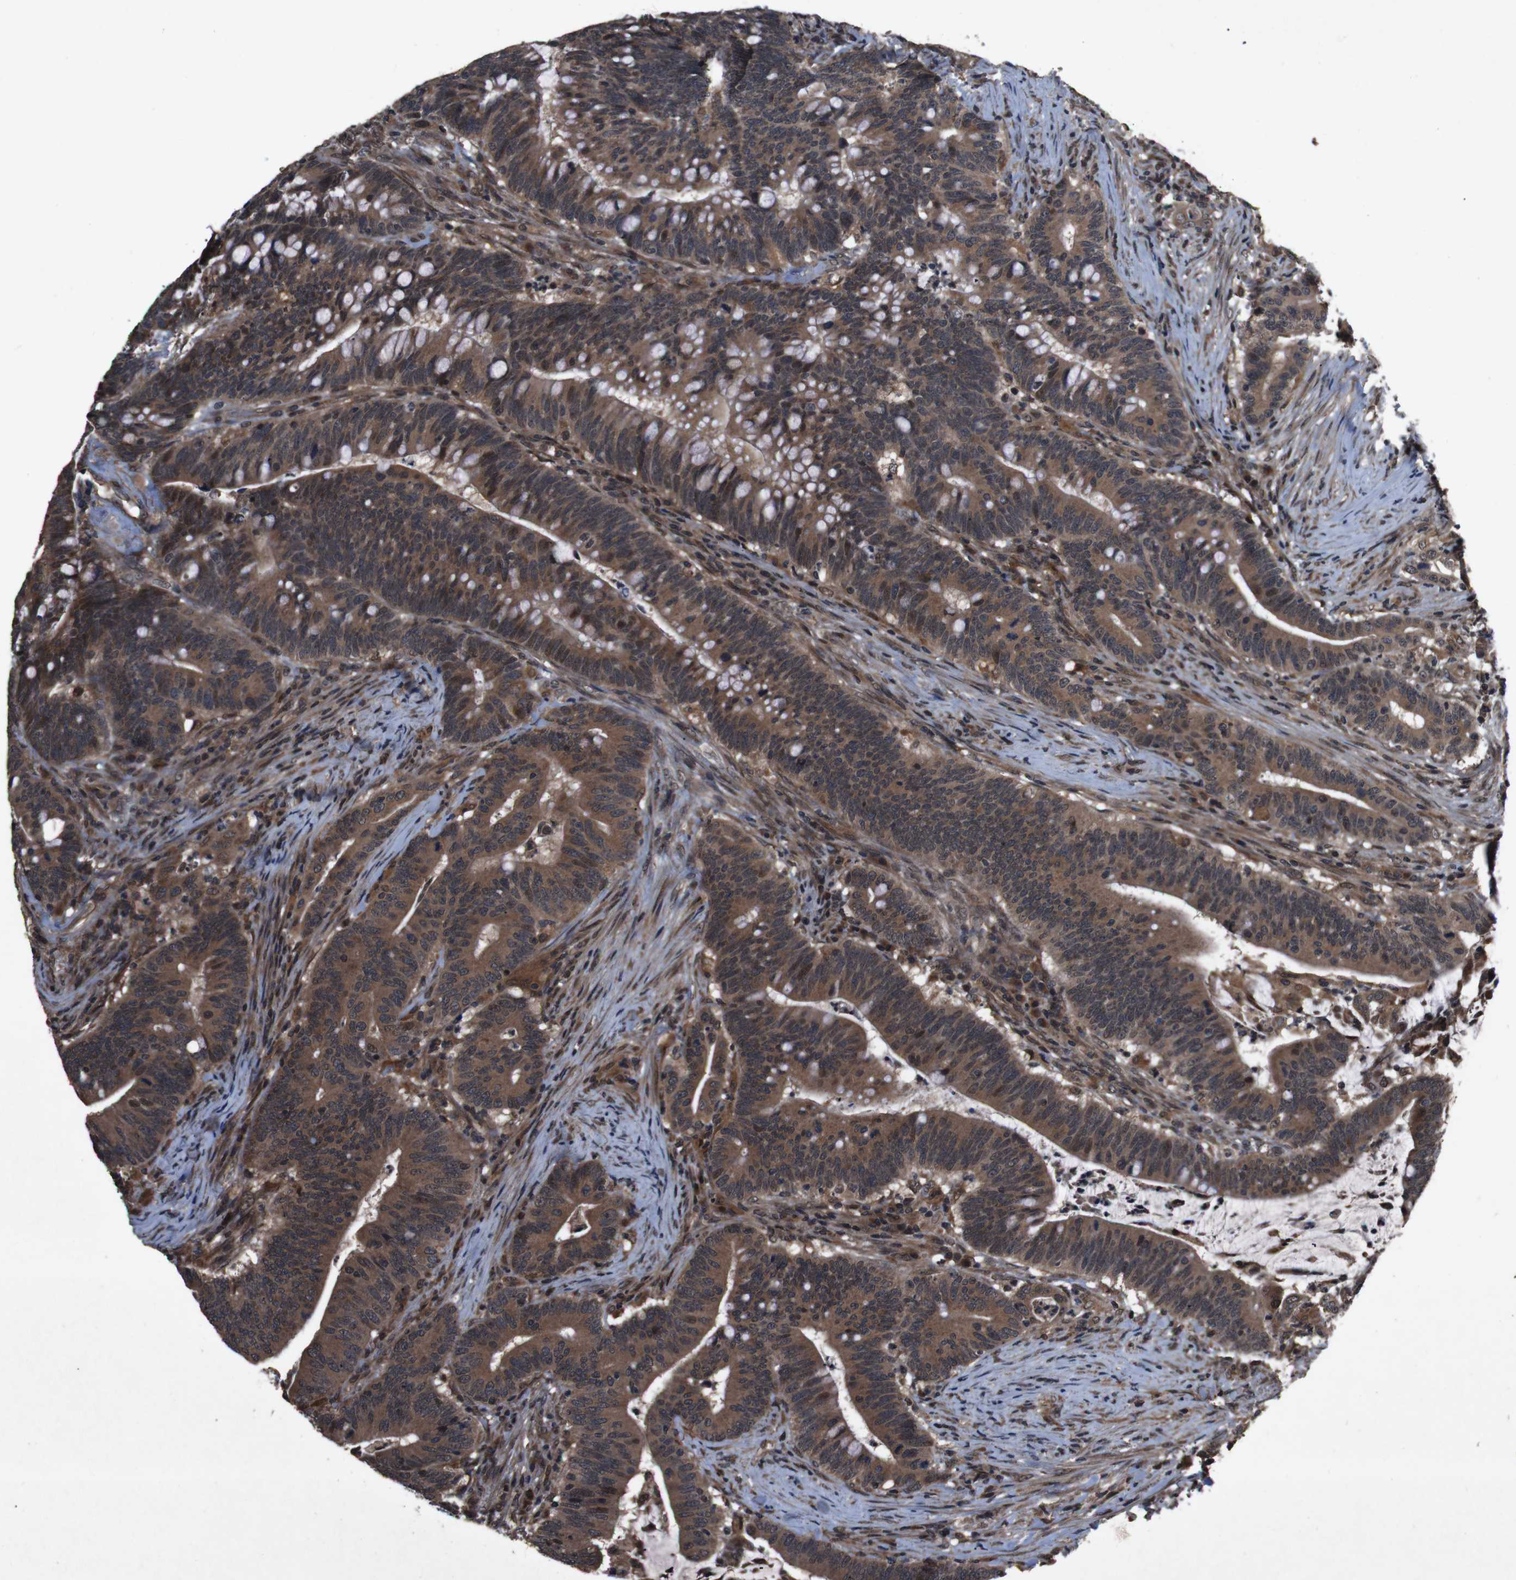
{"staining": {"intensity": "strong", "quantity": ">75%", "location": "cytoplasmic/membranous,nuclear"}, "tissue": "colorectal cancer", "cell_type": "Tumor cells", "image_type": "cancer", "snomed": [{"axis": "morphology", "description": "Normal tissue, NOS"}, {"axis": "morphology", "description": "Adenocarcinoma, NOS"}, {"axis": "topography", "description": "Colon"}], "caption": "A high amount of strong cytoplasmic/membranous and nuclear staining is appreciated in approximately >75% of tumor cells in adenocarcinoma (colorectal) tissue. (DAB (3,3'-diaminobenzidine) IHC with brightfield microscopy, high magnification).", "gene": "SOCS1", "patient": {"sex": "female", "age": 66}}